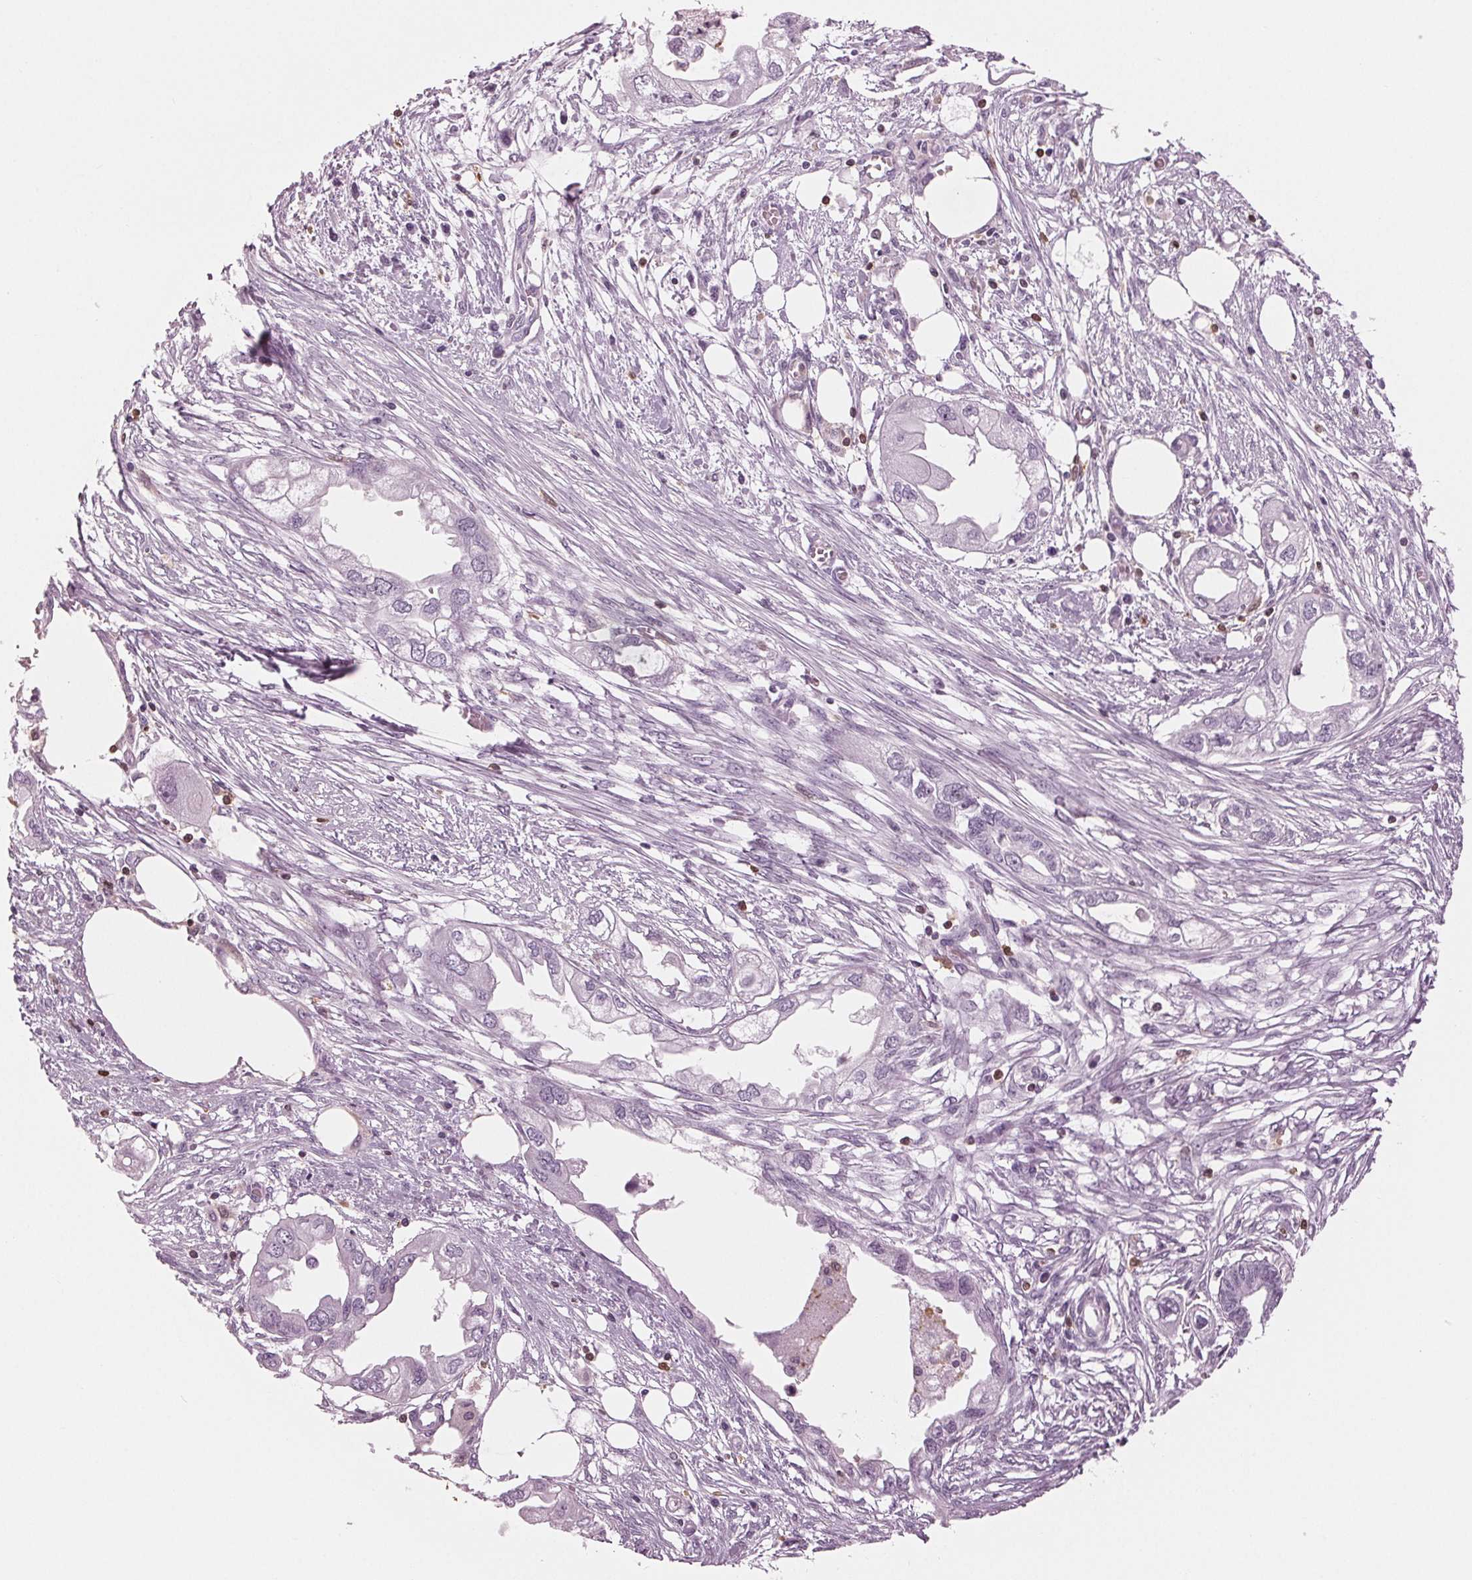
{"staining": {"intensity": "negative", "quantity": "none", "location": "none"}, "tissue": "endometrial cancer", "cell_type": "Tumor cells", "image_type": "cancer", "snomed": [{"axis": "morphology", "description": "Adenocarcinoma, NOS"}, {"axis": "morphology", "description": "Adenocarcinoma, metastatic, NOS"}, {"axis": "topography", "description": "Adipose tissue"}, {"axis": "topography", "description": "Endometrium"}], "caption": "IHC image of adenocarcinoma (endometrial) stained for a protein (brown), which reveals no positivity in tumor cells. Brightfield microscopy of IHC stained with DAB (brown) and hematoxylin (blue), captured at high magnification.", "gene": "BTLA", "patient": {"sex": "female", "age": 67}}